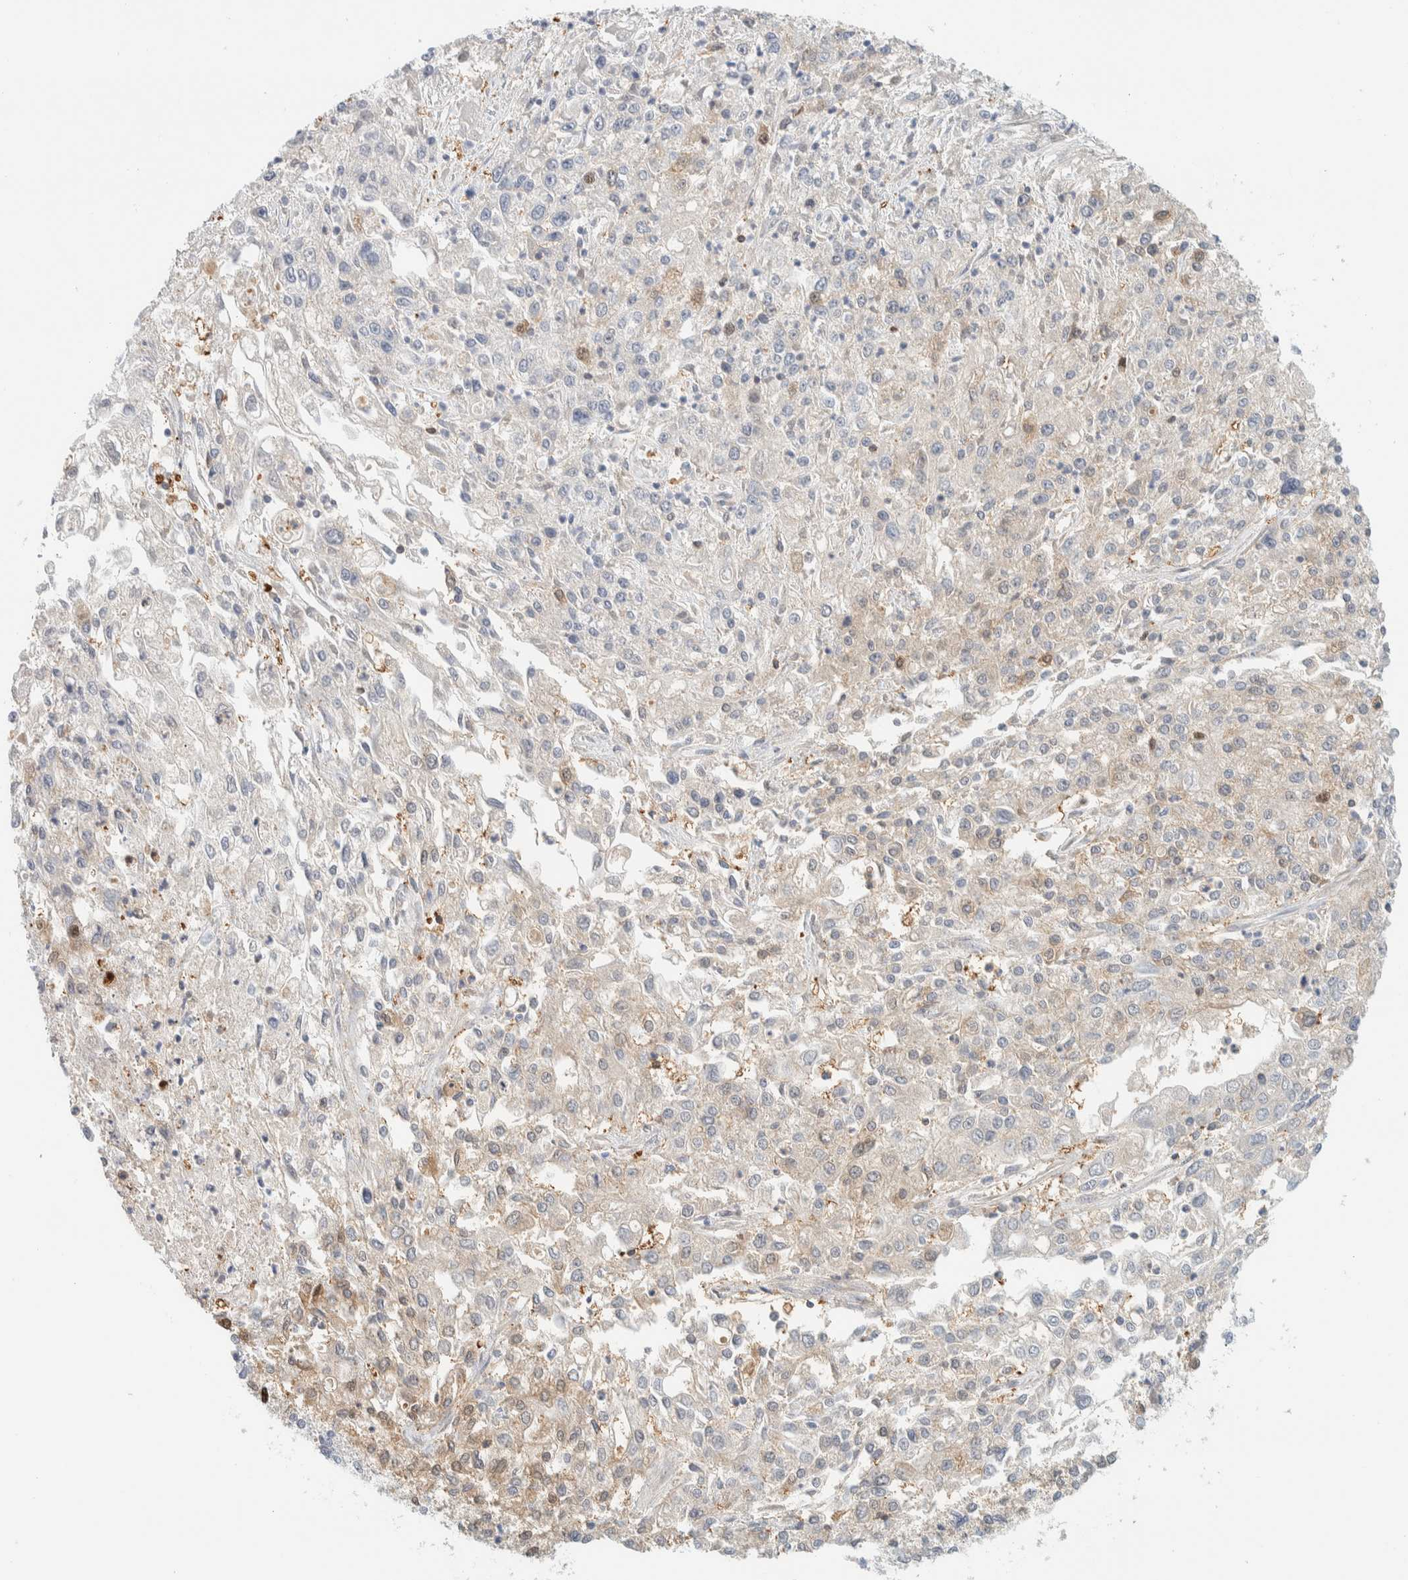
{"staining": {"intensity": "weak", "quantity": "<25%", "location": "cytoplasmic/membranous"}, "tissue": "endometrial cancer", "cell_type": "Tumor cells", "image_type": "cancer", "snomed": [{"axis": "morphology", "description": "Adenocarcinoma, NOS"}, {"axis": "topography", "description": "Endometrium"}], "caption": "Immunohistochemical staining of human adenocarcinoma (endometrial) demonstrates no significant expression in tumor cells. The staining was performed using DAB to visualize the protein expression in brown, while the nuclei were stained in blue with hematoxylin (Magnification: 20x).", "gene": "ZBTB37", "patient": {"sex": "female", "age": 49}}